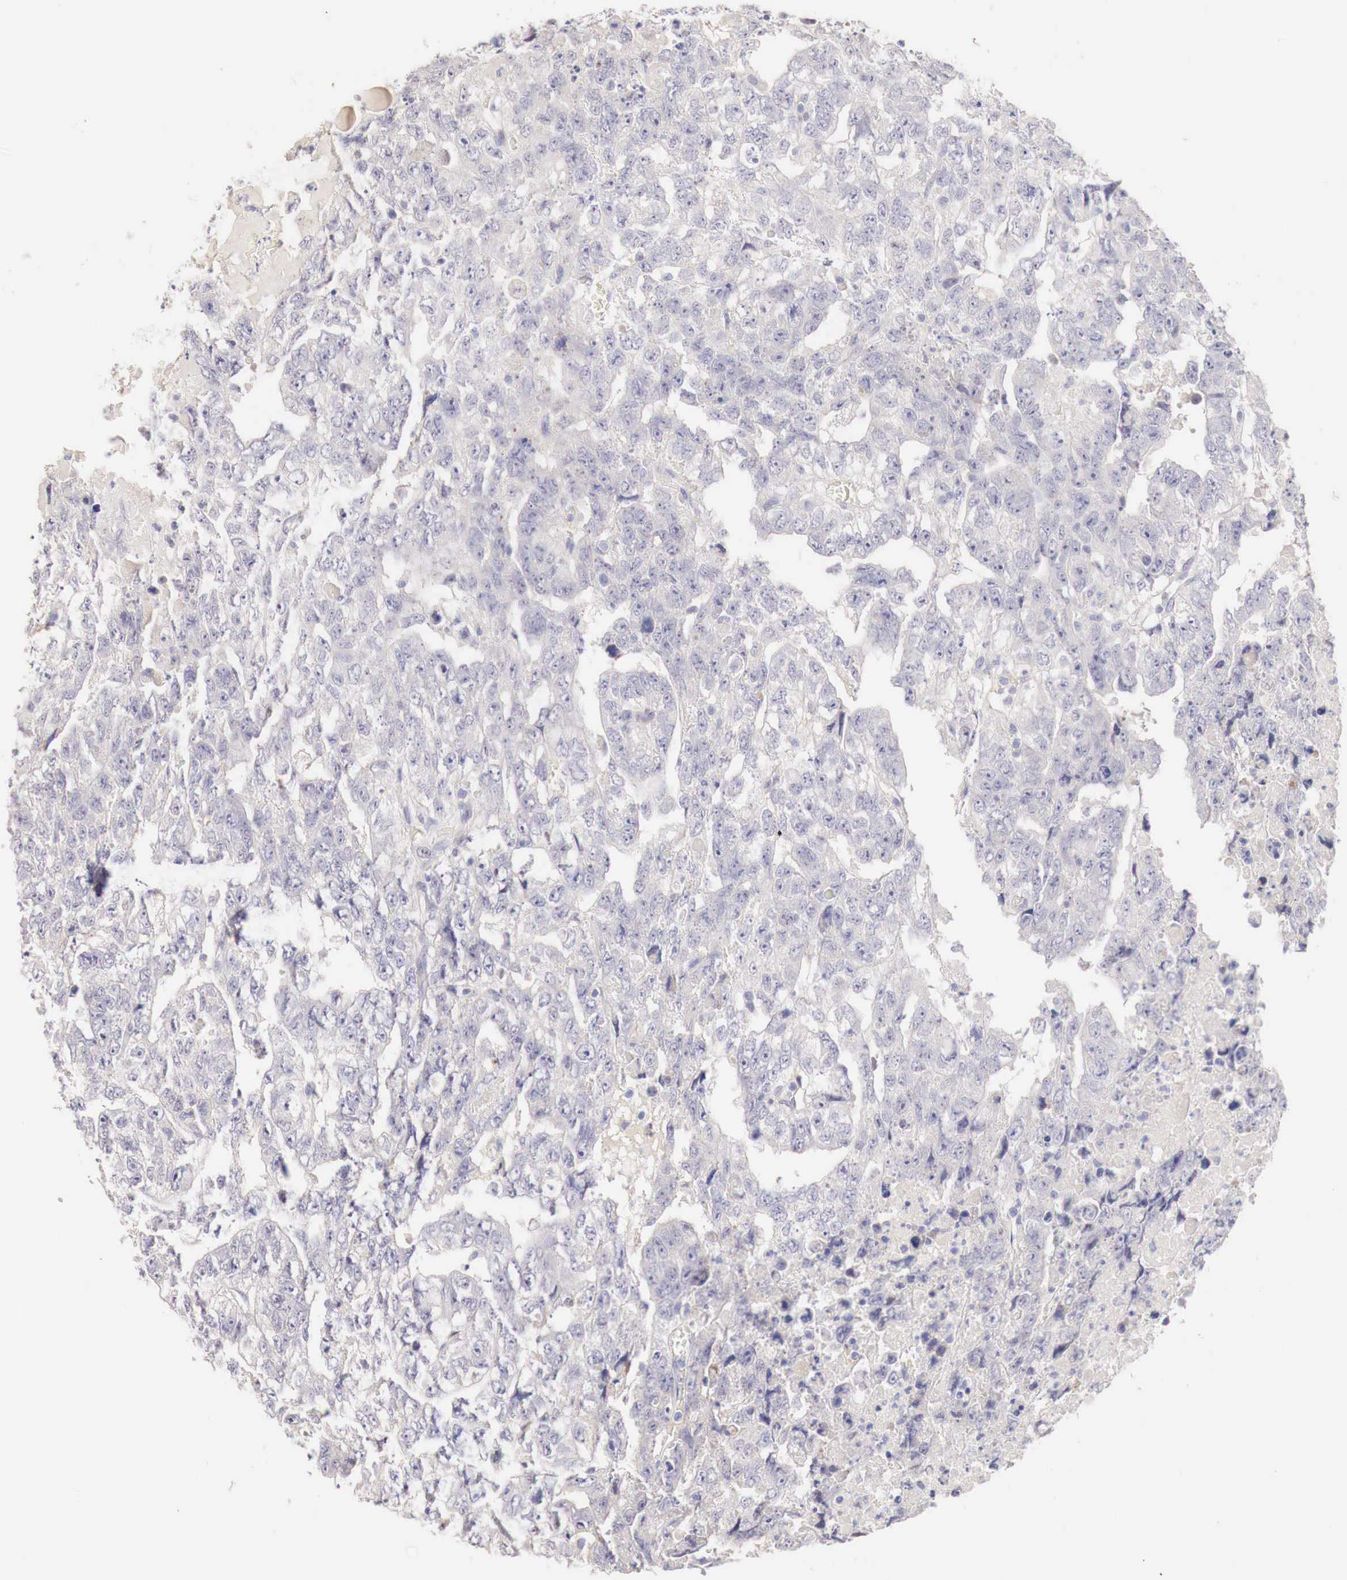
{"staining": {"intensity": "negative", "quantity": "none", "location": "none"}, "tissue": "testis cancer", "cell_type": "Tumor cells", "image_type": "cancer", "snomed": [{"axis": "morphology", "description": "Carcinoma, Embryonal, NOS"}, {"axis": "topography", "description": "Testis"}], "caption": "Immunohistochemical staining of human embryonal carcinoma (testis) displays no significant expression in tumor cells. (DAB (3,3'-diaminobenzidine) immunohistochemistry (IHC) with hematoxylin counter stain).", "gene": "ITIH6", "patient": {"sex": "male", "age": 36}}